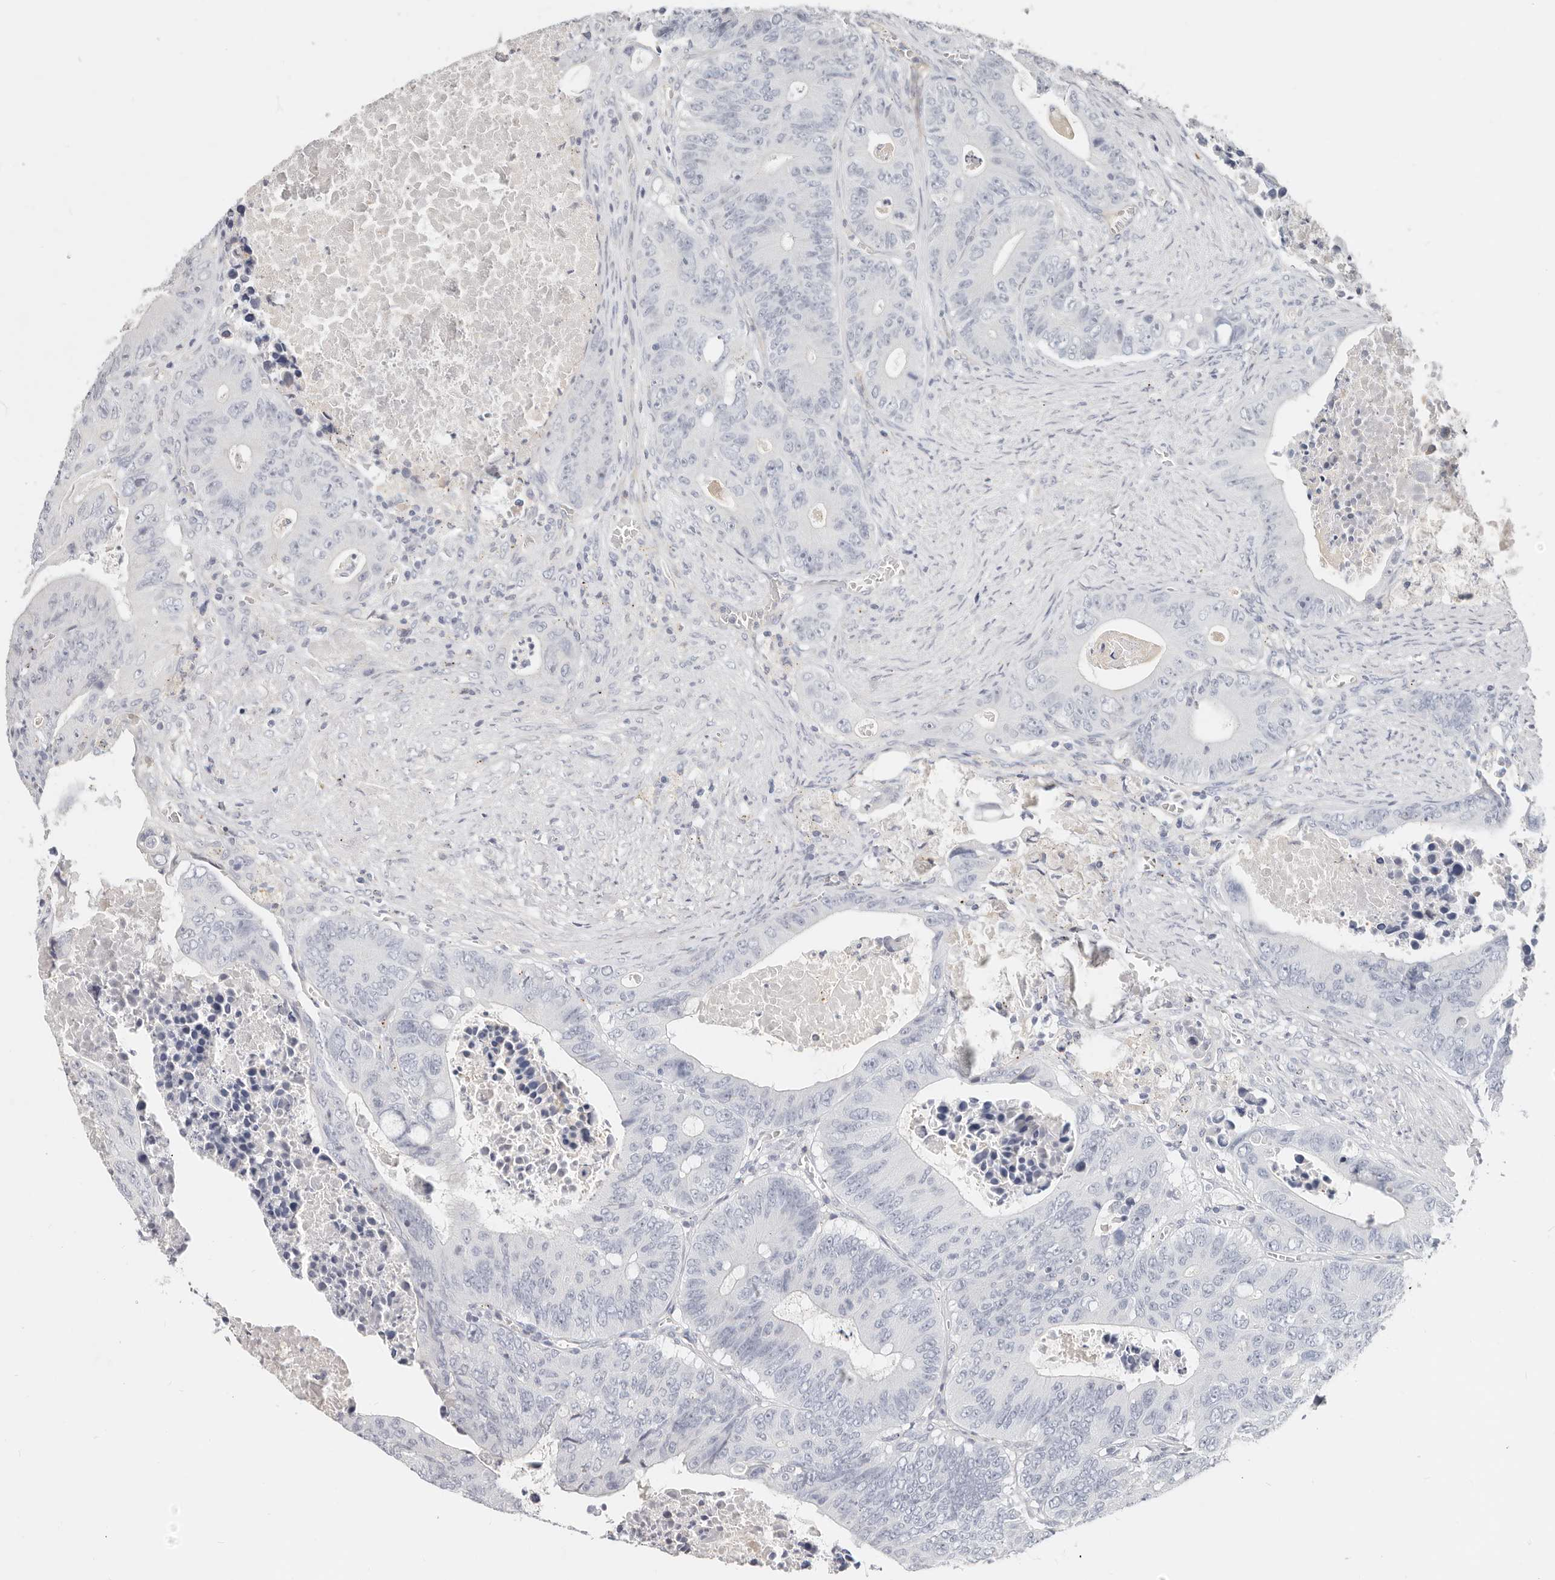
{"staining": {"intensity": "negative", "quantity": "none", "location": "none"}, "tissue": "colorectal cancer", "cell_type": "Tumor cells", "image_type": "cancer", "snomed": [{"axis": "morphology", "description": "Adenocarcinoma, NOS"}, {"axis": "topography", "description": "Colon"}], "caption": "Tumor cells are negative for brown protein staining in colorectal cancer (adenocarcinoma). Brightfield microscopy of IHC stained with DAB (brown) and hematoxylin (blue), captured at high magnification.", "gene": "ZRANB1", "patient": {"sex": "male", "age": 87}}